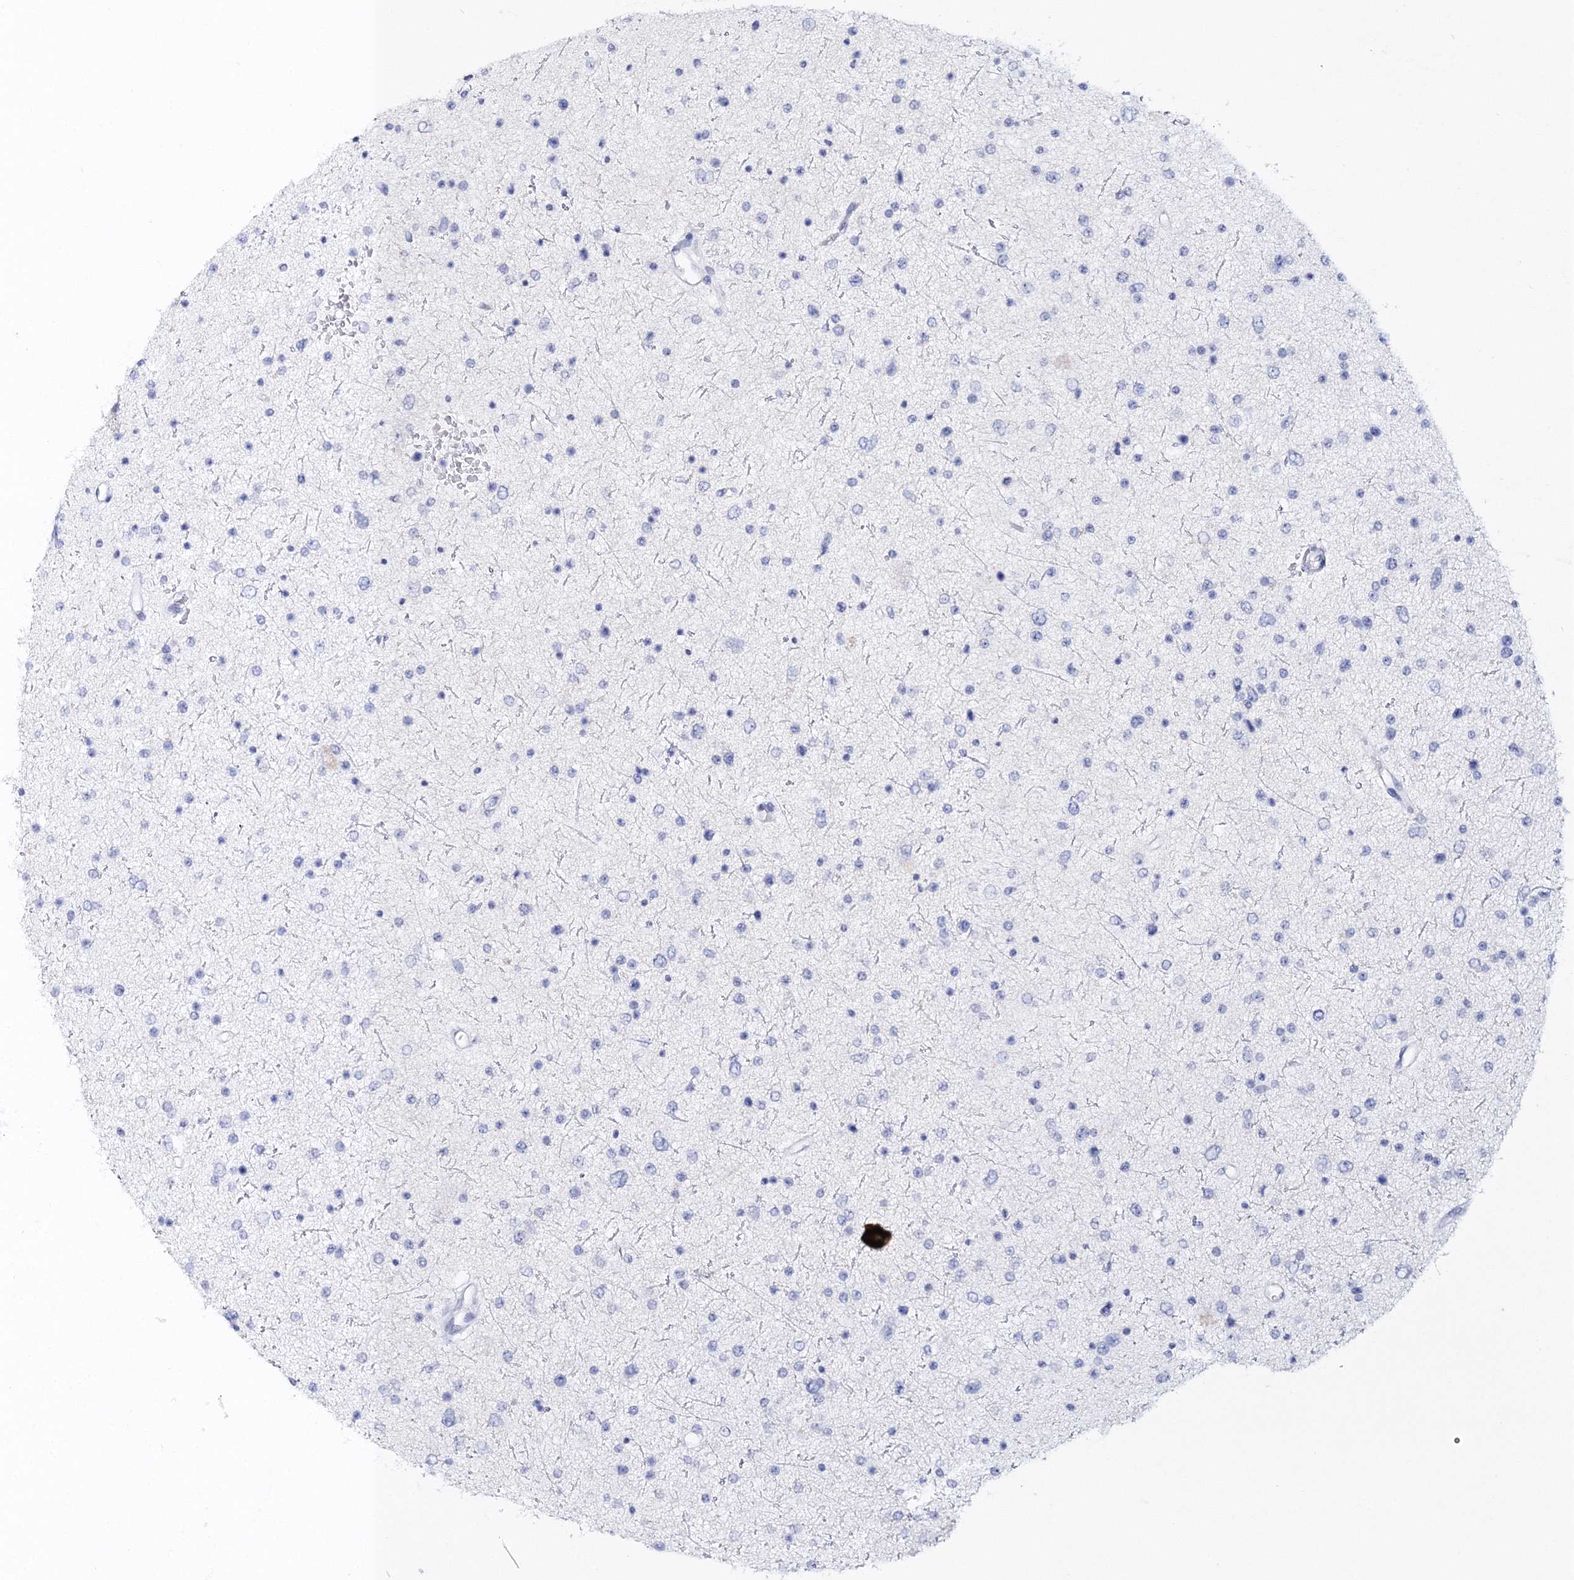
{"staining": {"intensity": "negative", "quantity": "none", "location": "none"}, "tissue": "glioma", "cell_type": "Tumor cells", "image_type": "cancer", "snomed": [{"axis": "morphology", "description": "Glioma, malignant, Low grade"}, {"axis": "topography", "description": "Brain"}], "caption": "DAB (3,3'-diaminobenzidine) immunohistochemical staining of glioma reveals no significant staining in tumor cells. The staining is performed using DAB brown chromogen with nuclei counter-stained in using hematoxylin.", "gene": "MYOZ2", "patient": {"sex": "female", "age": 37}}